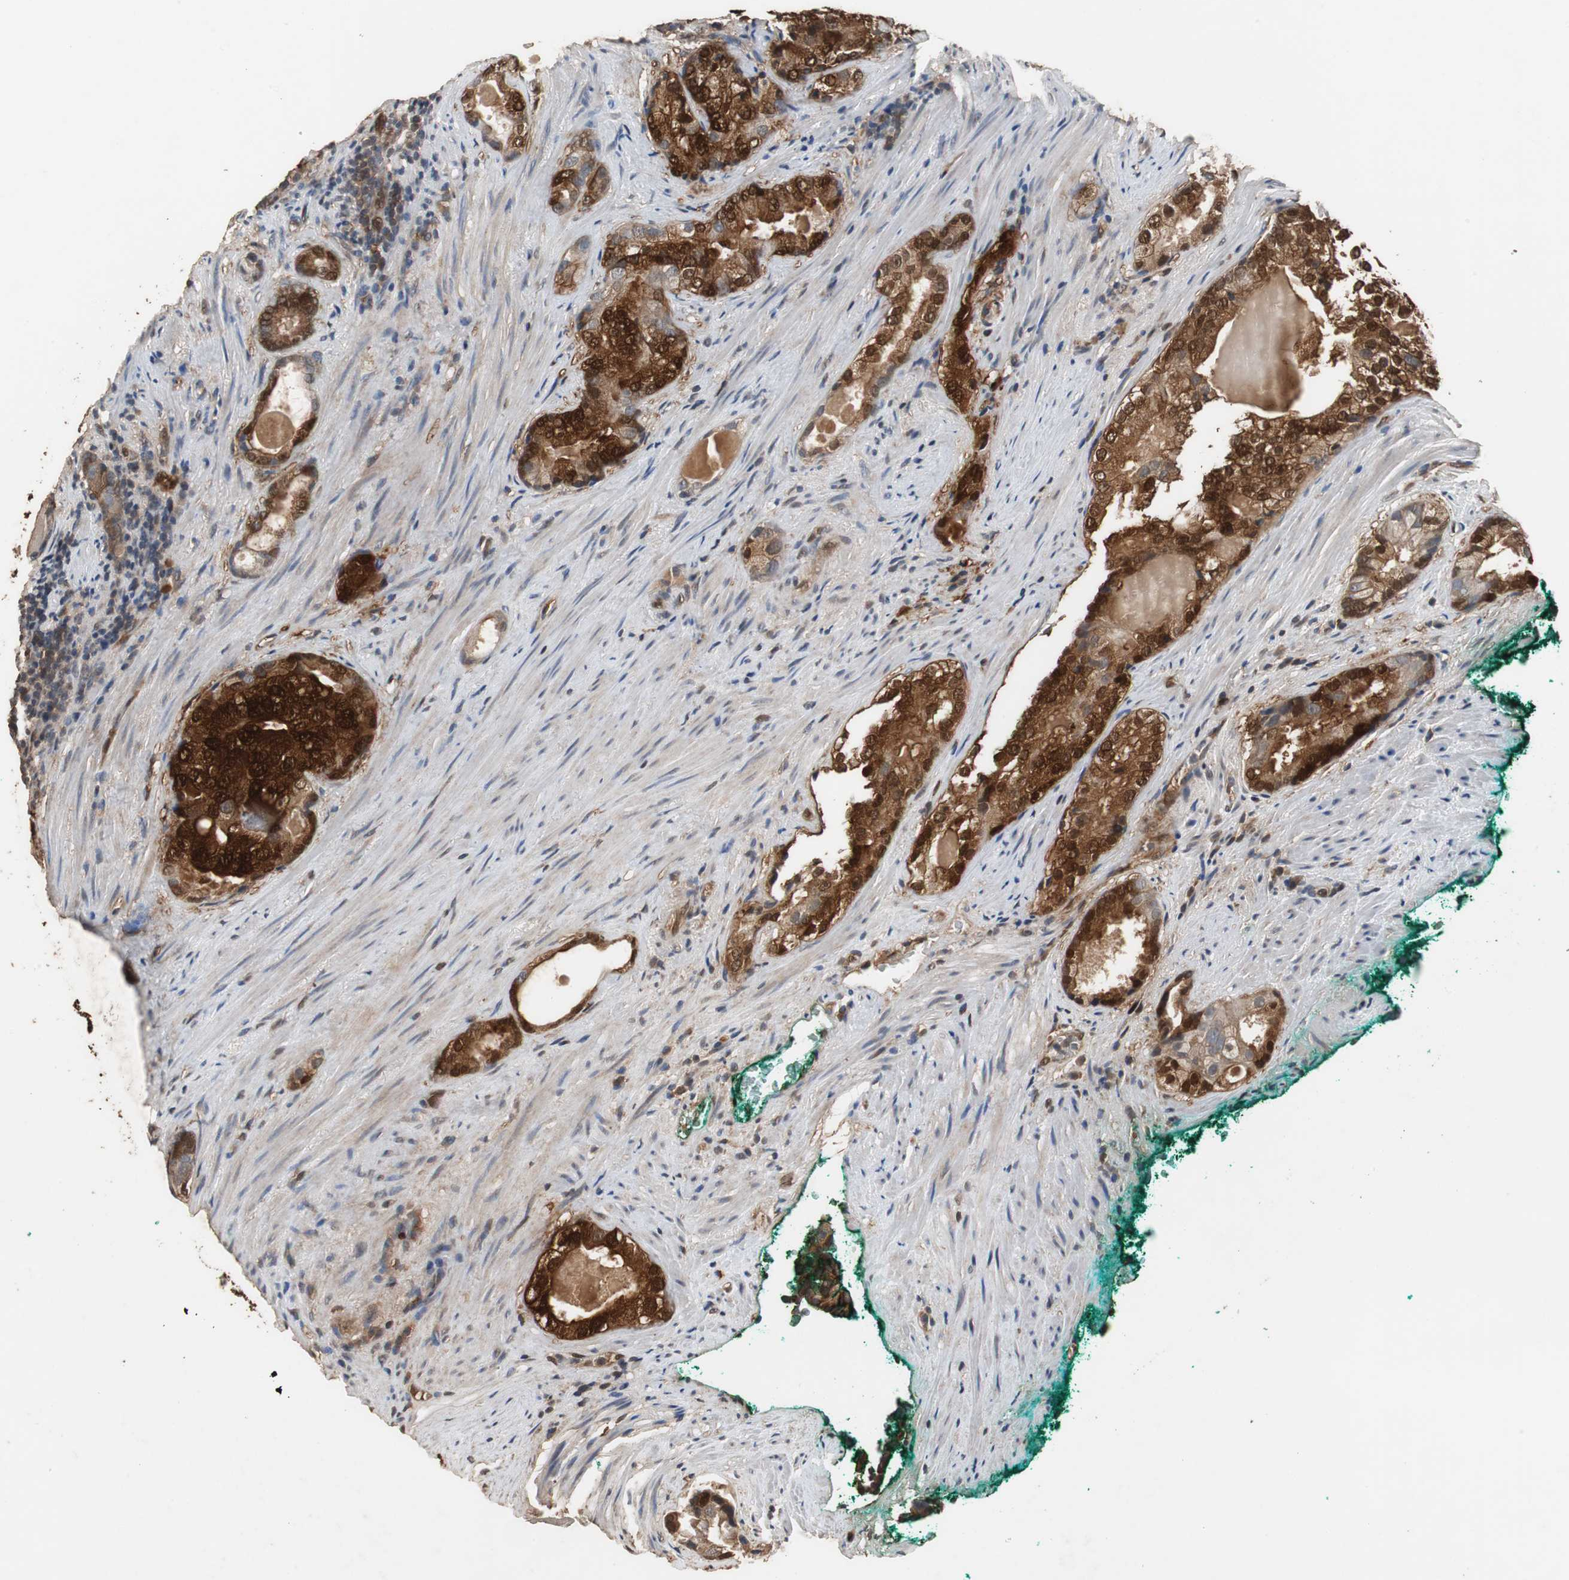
{"staining": {"intensity": "strong", "quantity": ">75%", "location": "cytoplasmic/membranous,nuclear"}, "tissue": "prostate cancer", "cell_type": "Tumor cells", "image_type": "cancer", "snomed": [{"axis": "morphology", "description": "Adenocarcinoma, High grade"}, {"axis": "topography", "description": "Prostate"}], "caption": "IHC (DAB (3,3'-diaminobenzidine)) staining of human prostate adenocarcinoma (high-grade) displays strong cytoplasmic/membranous and nuclear protein positivity in approximately >75% of tumor cells.", "gene": "NDRG1", "patient": {"sex": "male", "age": 66}}